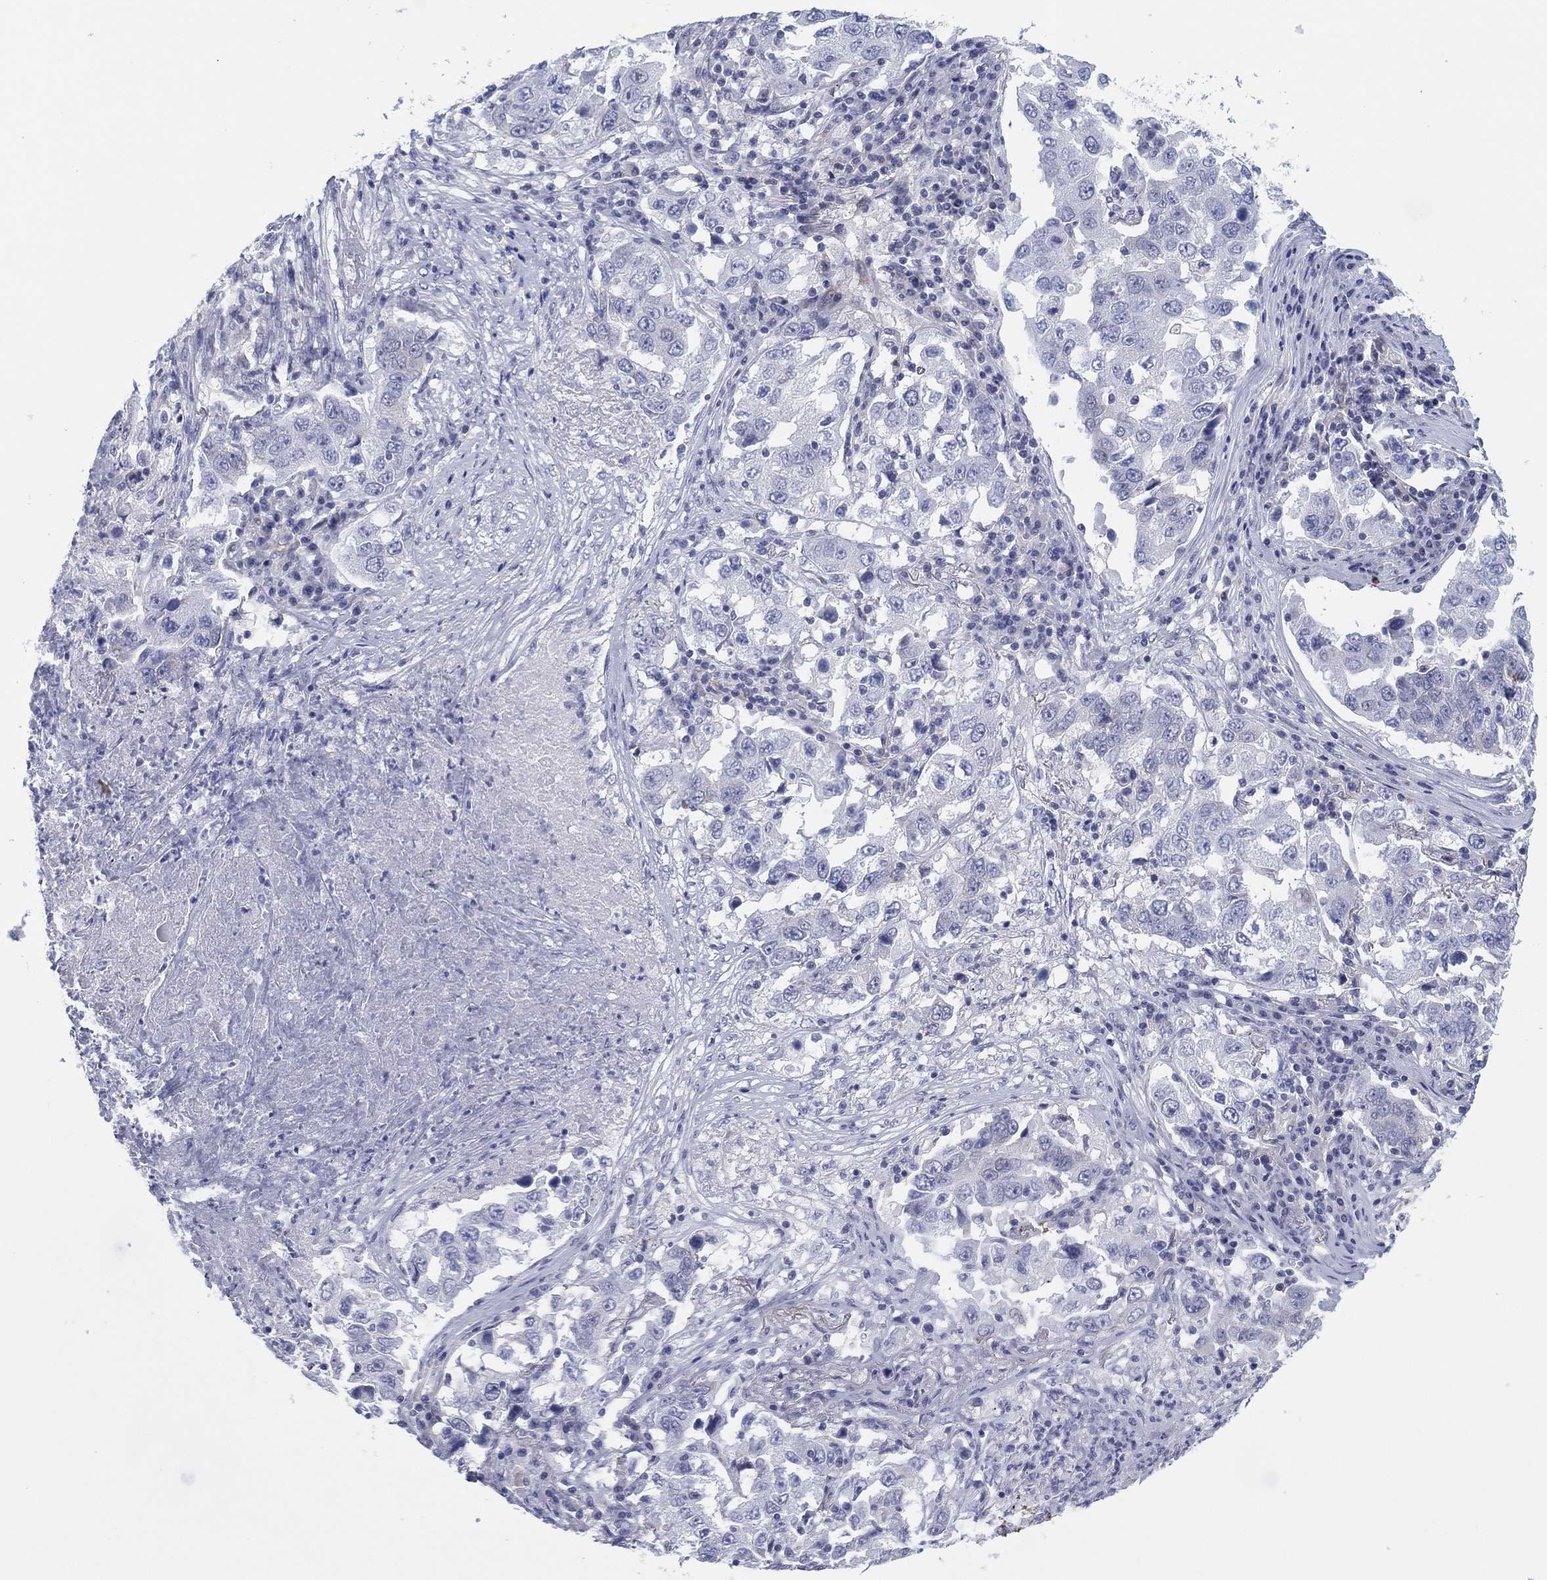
{"staining": {"intensity": "negative", "quantity": "none", "location": "none"}, "tissue": "lung cancer", "cell_type": "Tumor cells", "image_type": "cancer", "snomed": [{"axis": "morphology", "description": "Adenocarcinoma, NOS"}, {"axis": "topography", "description": "Lung"}], "caption": "Human adenocarcinoma (lung) stained for a protein using immunohistochemistry shows no staining in tumor cells.", "gene": "HEATR4", "patient": {"sex": "male", "age": 73}}